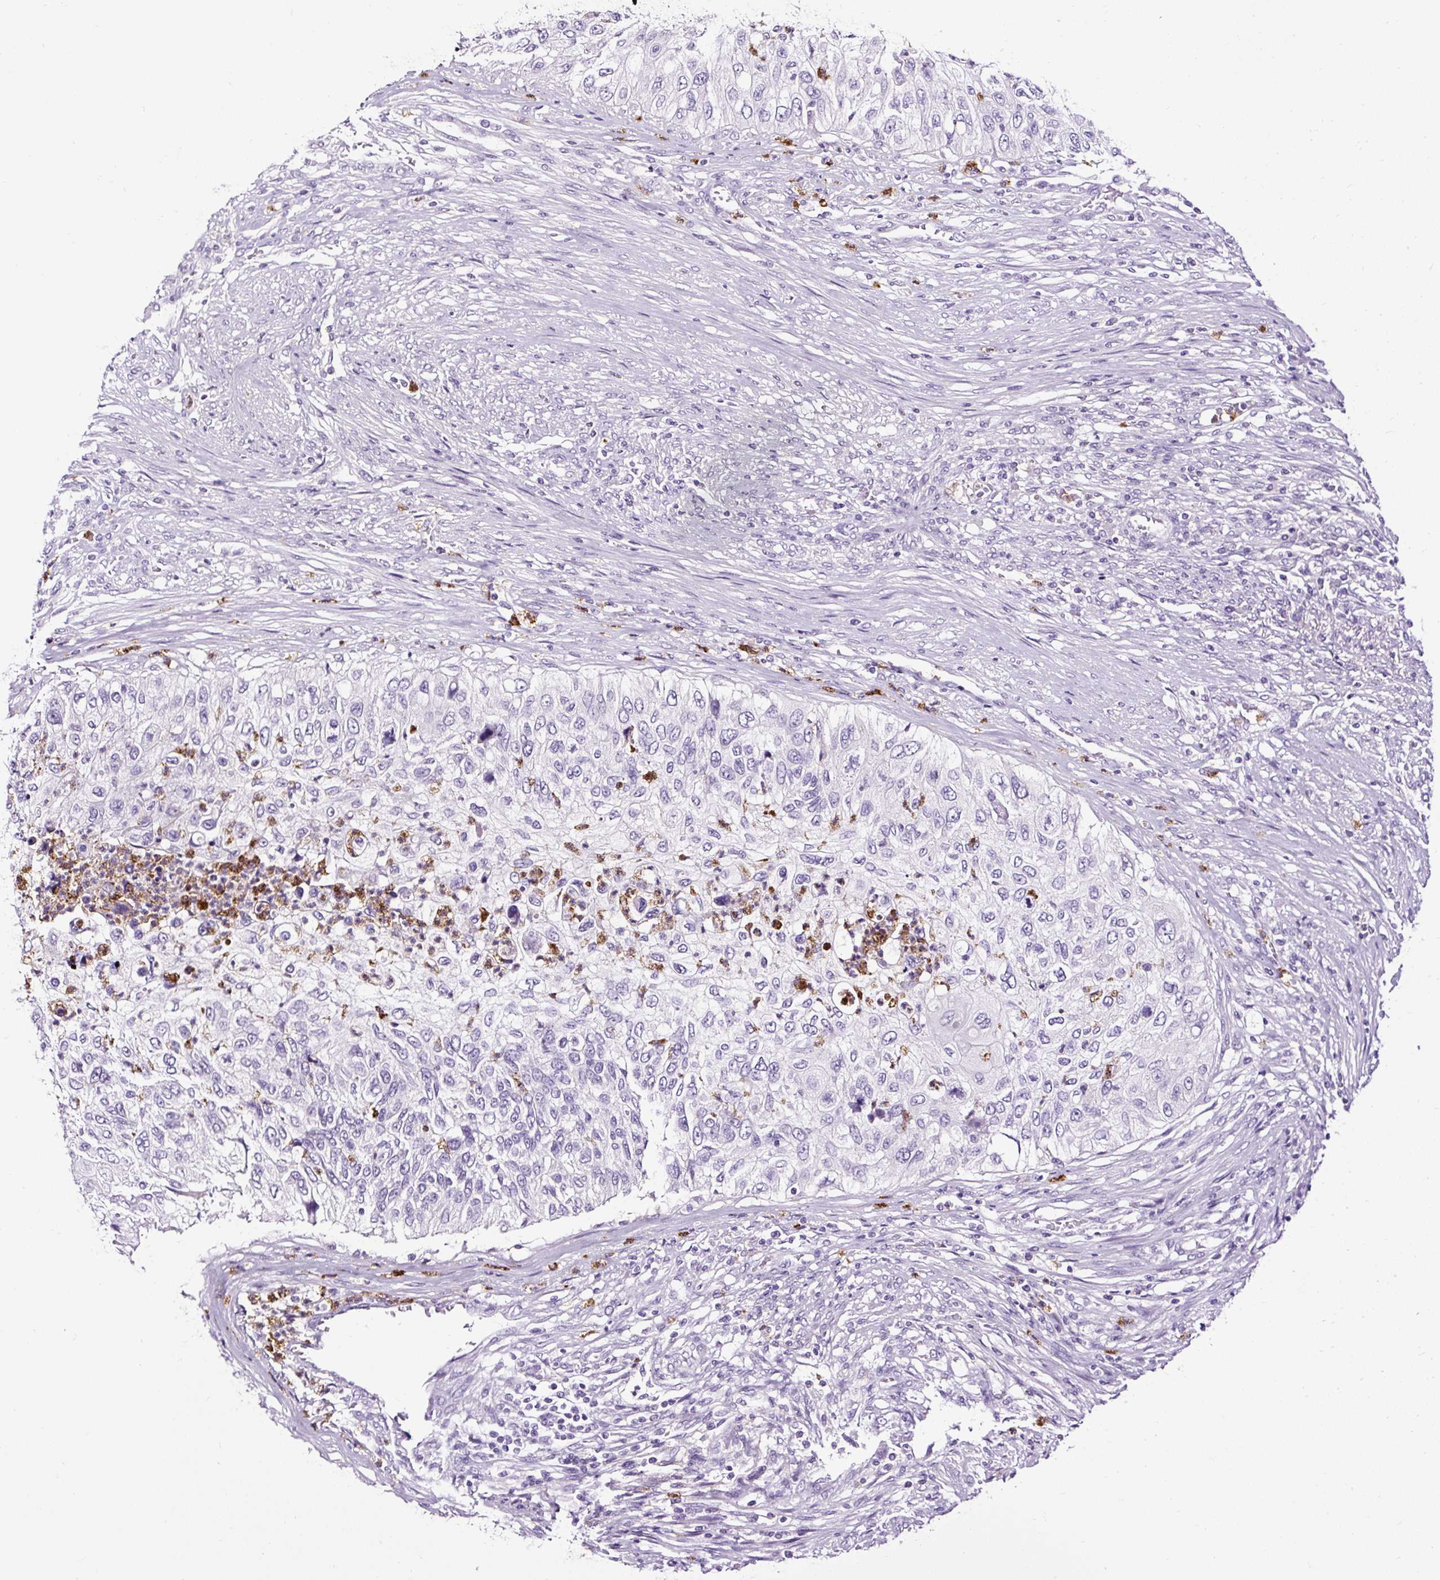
{"staining": {"intensity": "negative", "quantity": "none", "location": "none"}, "tissue": "urothelial cancer", "cell_type": "Tumor cells", "image_type": "cancer", "snomed": [{"axis": "morphology", "description": "Urothelial carcinoma, High grade"}, {"axis": "topography", "description": "Urinary bladder"}], "caption": "DAB immunohistochemical staining of human urothelial carcinoma (high-grade) displays no significant positivity in tumor cells. (DAB (3,3'-diaminobenzidine) immunohistochemistry visualized using brightfield microscopy, high magnification).", "gene": "SLC7A8", "patient": {"sex": "female", "age": 60}}